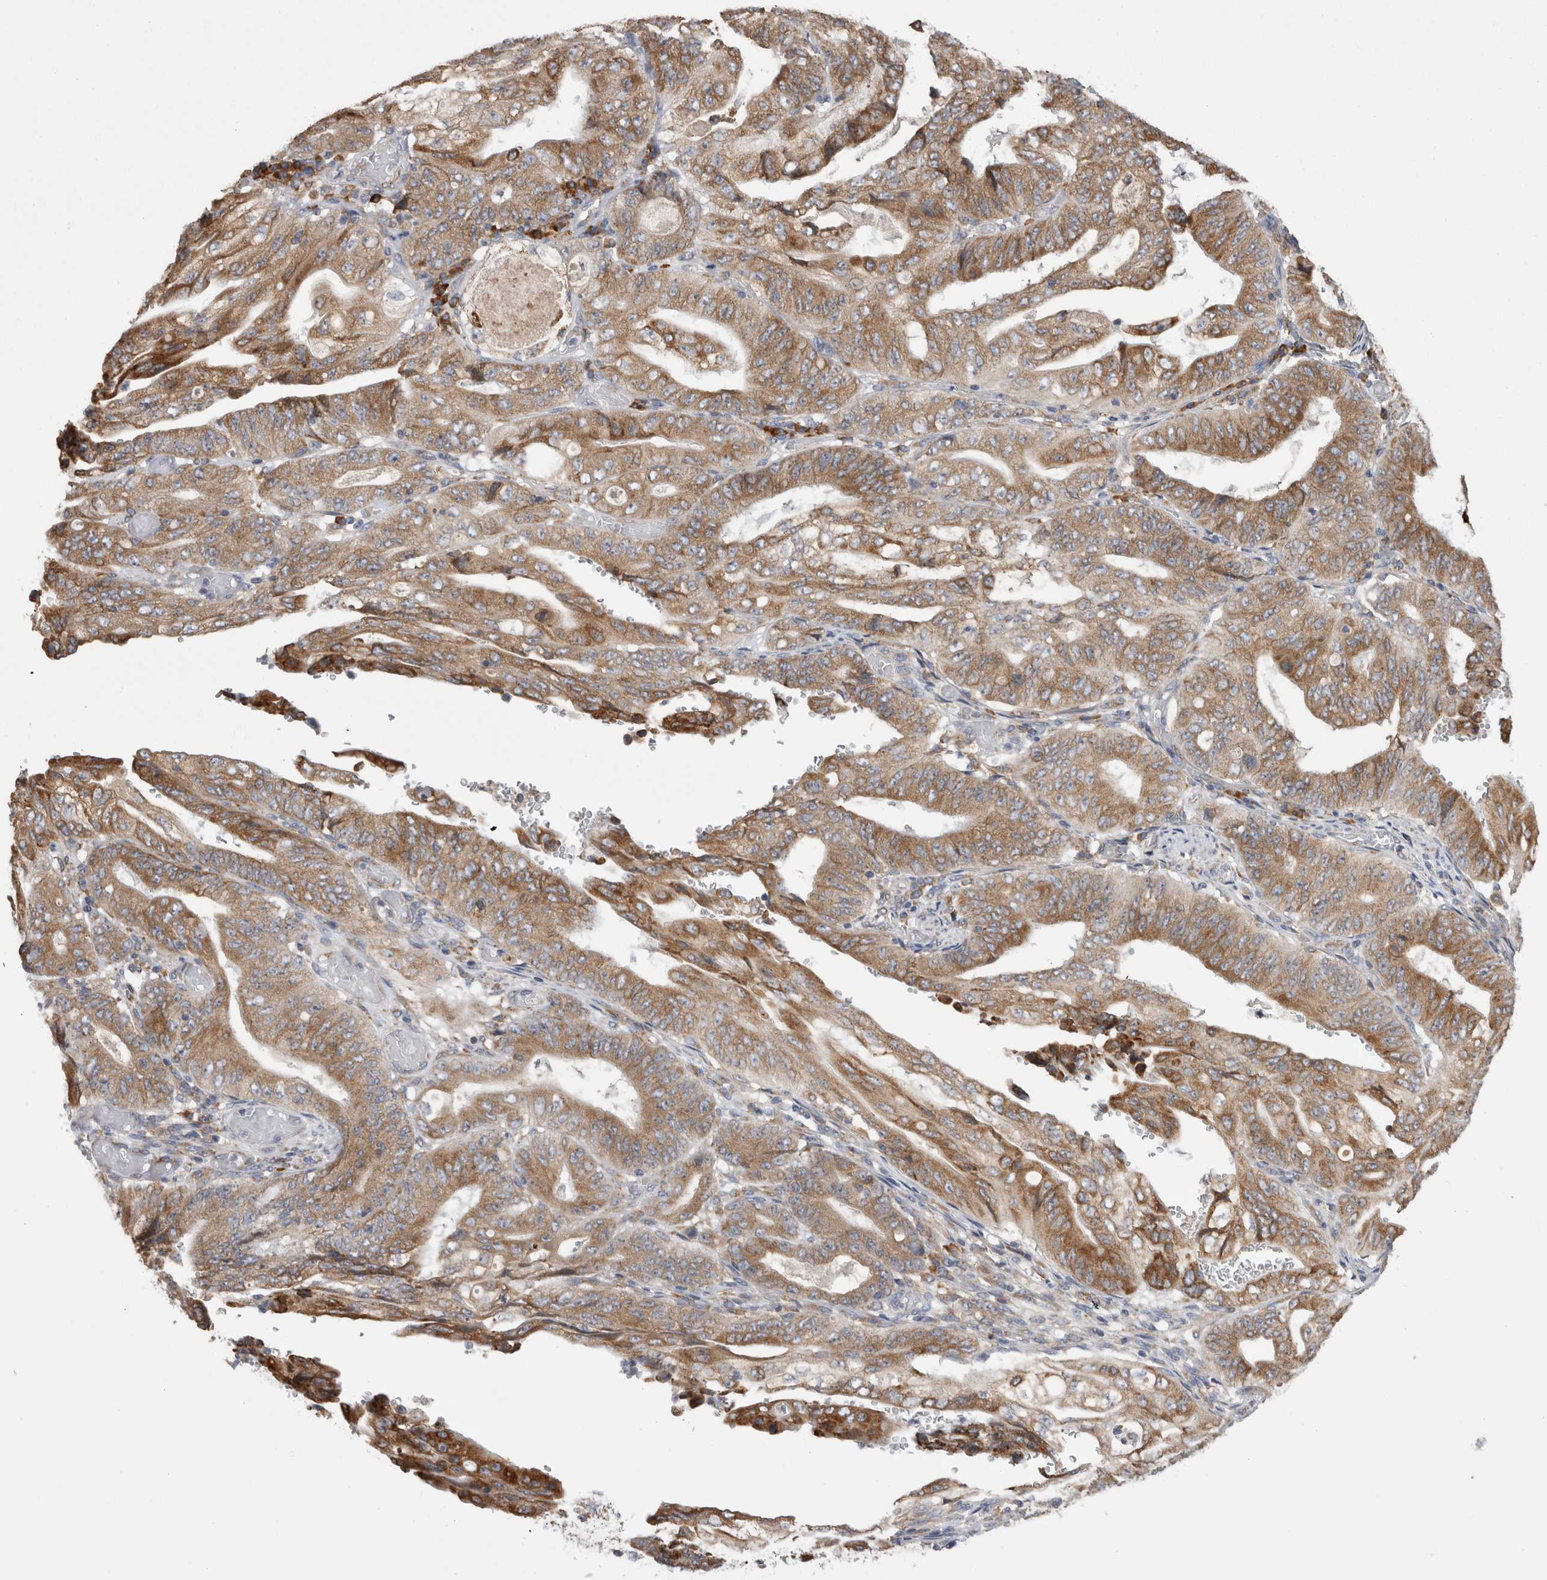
{"staining": {"intensity": "moderate", "quantity": ">75%", "location": "cytoplasmic/membranous"}, "tissue": "stomach cancer", "cell_type": "Tumor cells", "image_type": "cancer", "snomed": [{"axis": "morphology", "description": "Adenocarcinoma, NOS"}, {"axis": "topography", "description": "Stomach"}], "caption": "Immunohistochemical staining of human stomach cancer (adenocarcinoma) exhibits moderate cytoplasmic/membranous protein staining in about >75% of tumor cells.", "gene": "ZNF341", "patient": {"sex": "female", "age": 73}}